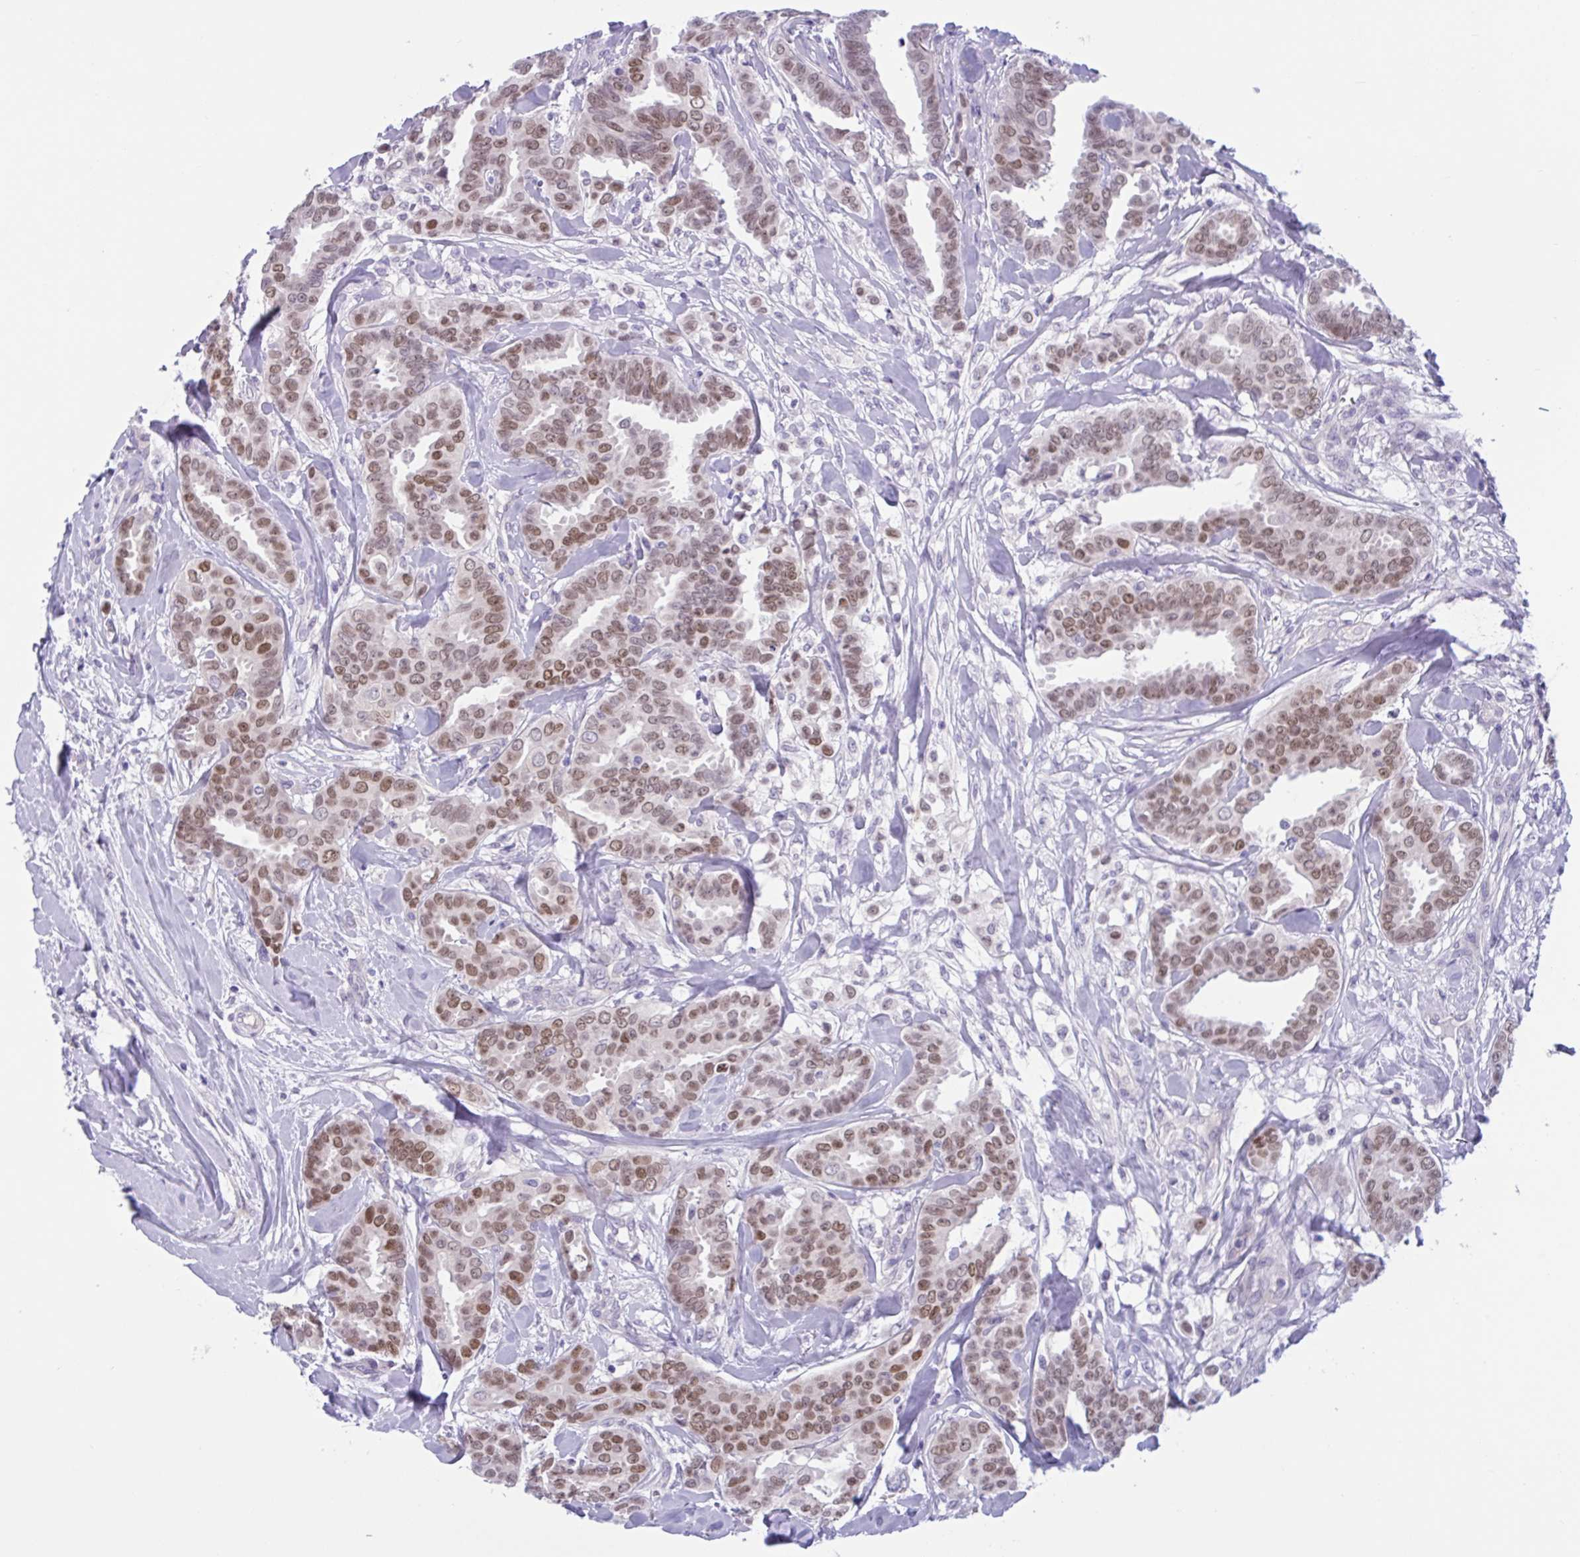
{"staining": {"intensity": "moderate", "quantity": ">75%", "location": "nuclear"}, "tissue": "breast cancer", "cell_type": "Tumor cells", "image_type": "cancer", "snomed": [{"axis": "morphology", "description": "Duct carcinoma"}, {"axis": "topography", "description": "Breast"}], "caption": "Protein expression analysis of breast cancer displays moderate nuclear positivity in about >75% of tumor cells.", "gene": "WNT9B", "patient": {"sex": "female", "age": 45}}